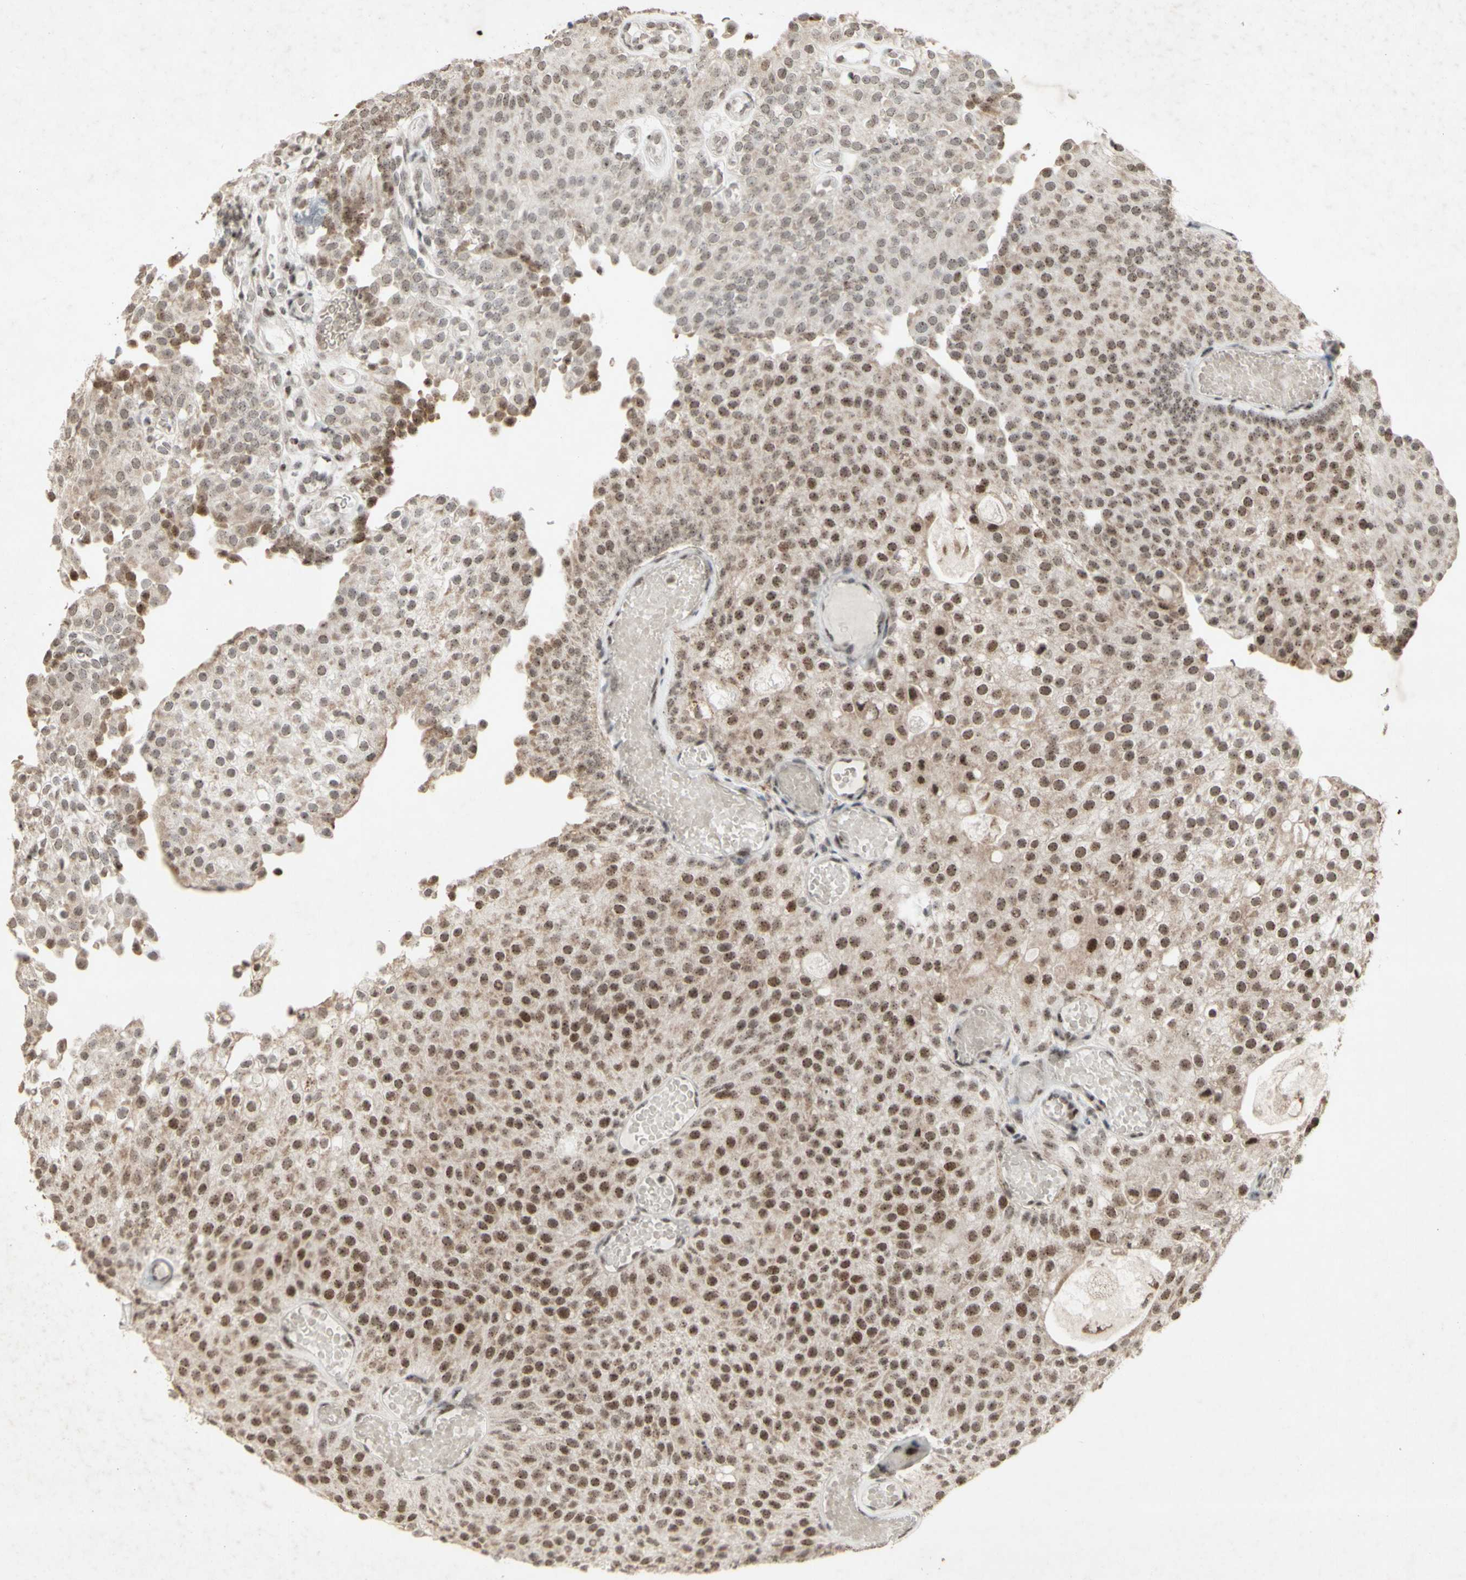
{"staining": {"intensity": "strong", "quantity": ">75%", "location": "nuclear"}, "tissue": "urothelial cancer", "cell_type": "Tumor cells", "image_type": "cancer", "snomed": [{"axis": "morphology", "description": "Urothelial carcinoma, Low grade"}, {"axis": "topography", "description": "Urinary bladder"}], "caption": "Protein expression analysis of urothelial cancer displays strong nuclear staining in about >75% of tumor cells.", "gene": "CENPB", "patient": {"sex": "male", "age": 78}}